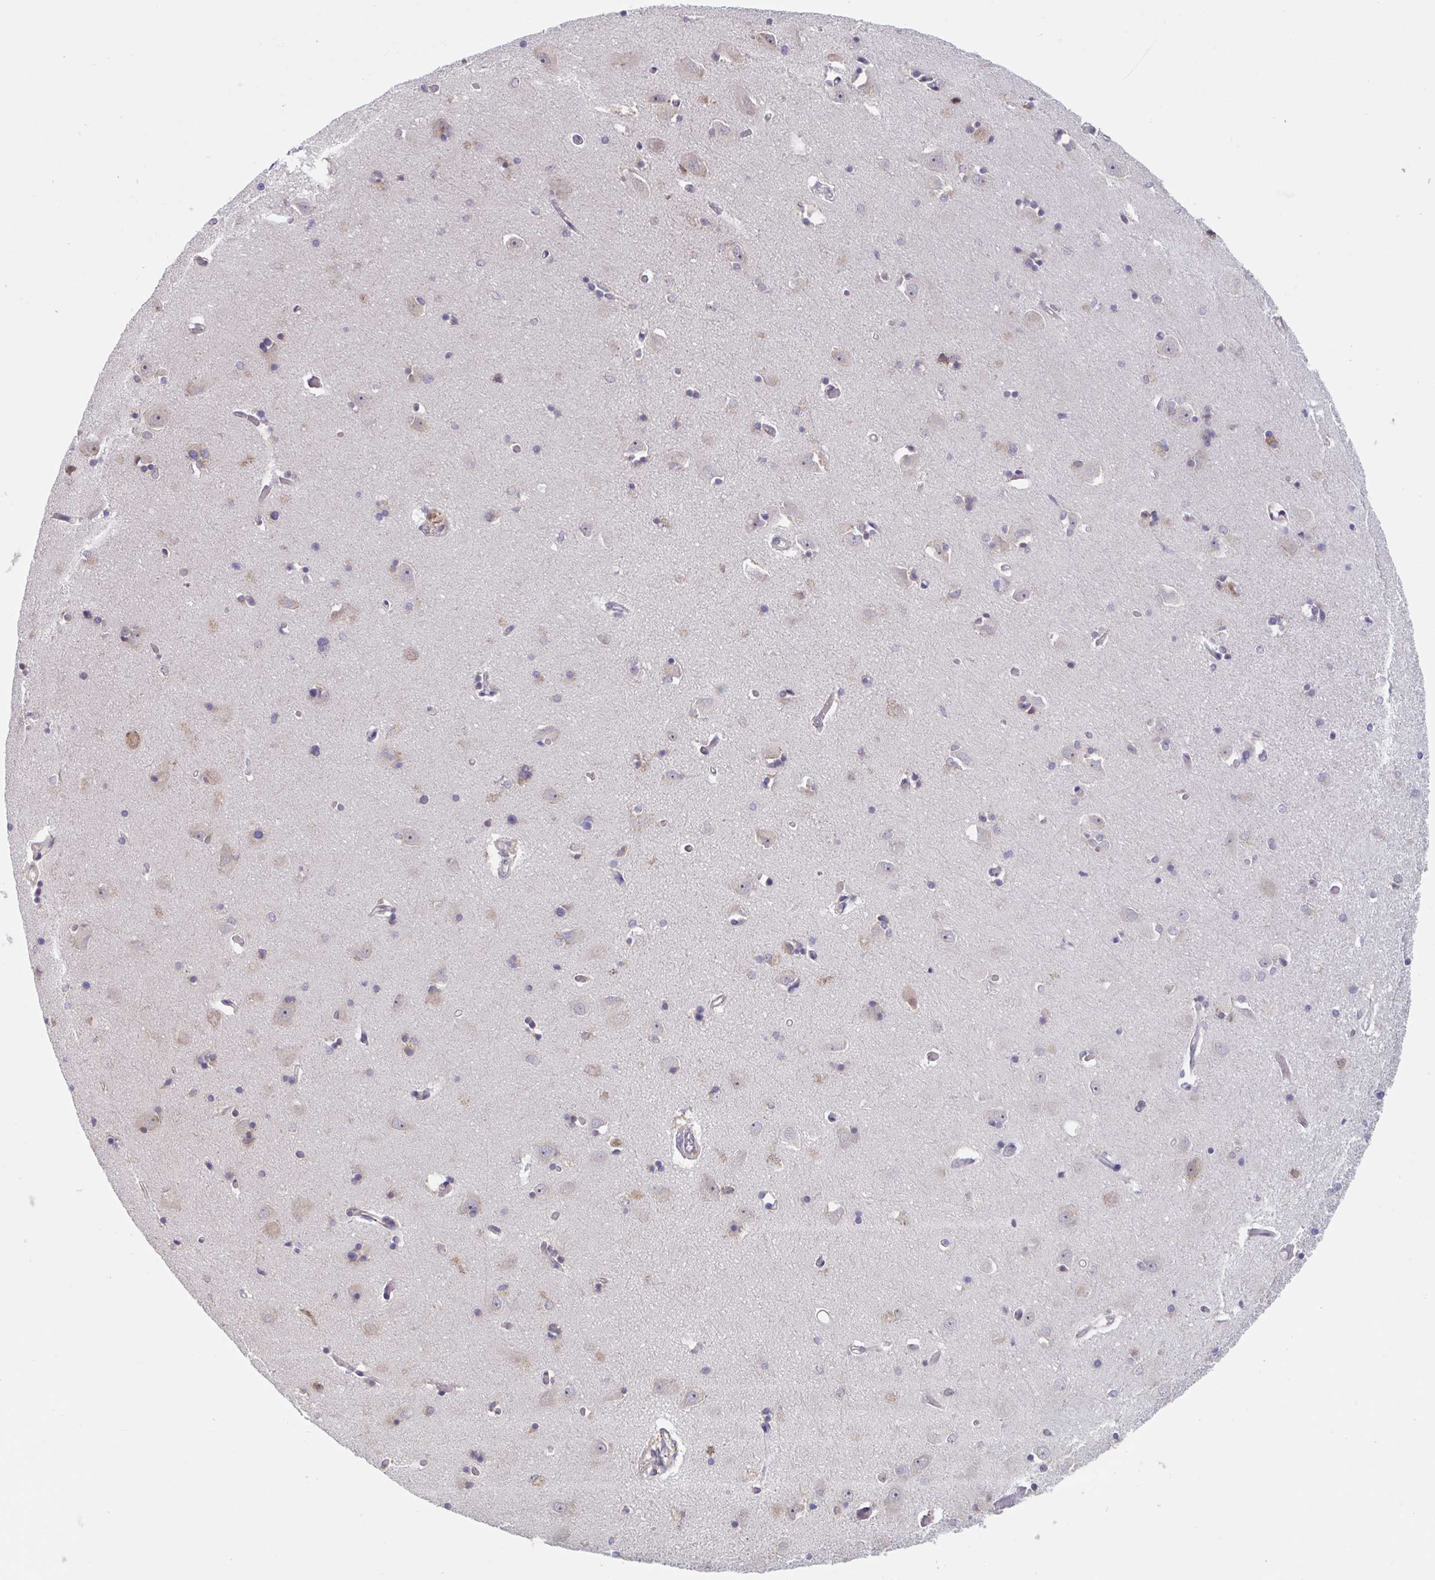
{"staining": {"intensity": "negative", "quantity": "none", "location": "none"}, "tissue": "caudate", "cell_type": "Glial cells", "image_type": "normal", "snomed": [{"axis": "morphology", "description": "Normal tissue, NOS"}, {"axis": "topography", "description": "Lateral ventricle wall"}, {"axis": "topography", "description": "Hippocampus"}], "caption": "Immunohistochemistry (IHC) histopathology image of unremarkable caudate stained for a protein (brown), which exhibits no staining in glial cells.", "gene": "SNX8", "patient": {"sex": "female", "age": 63}}